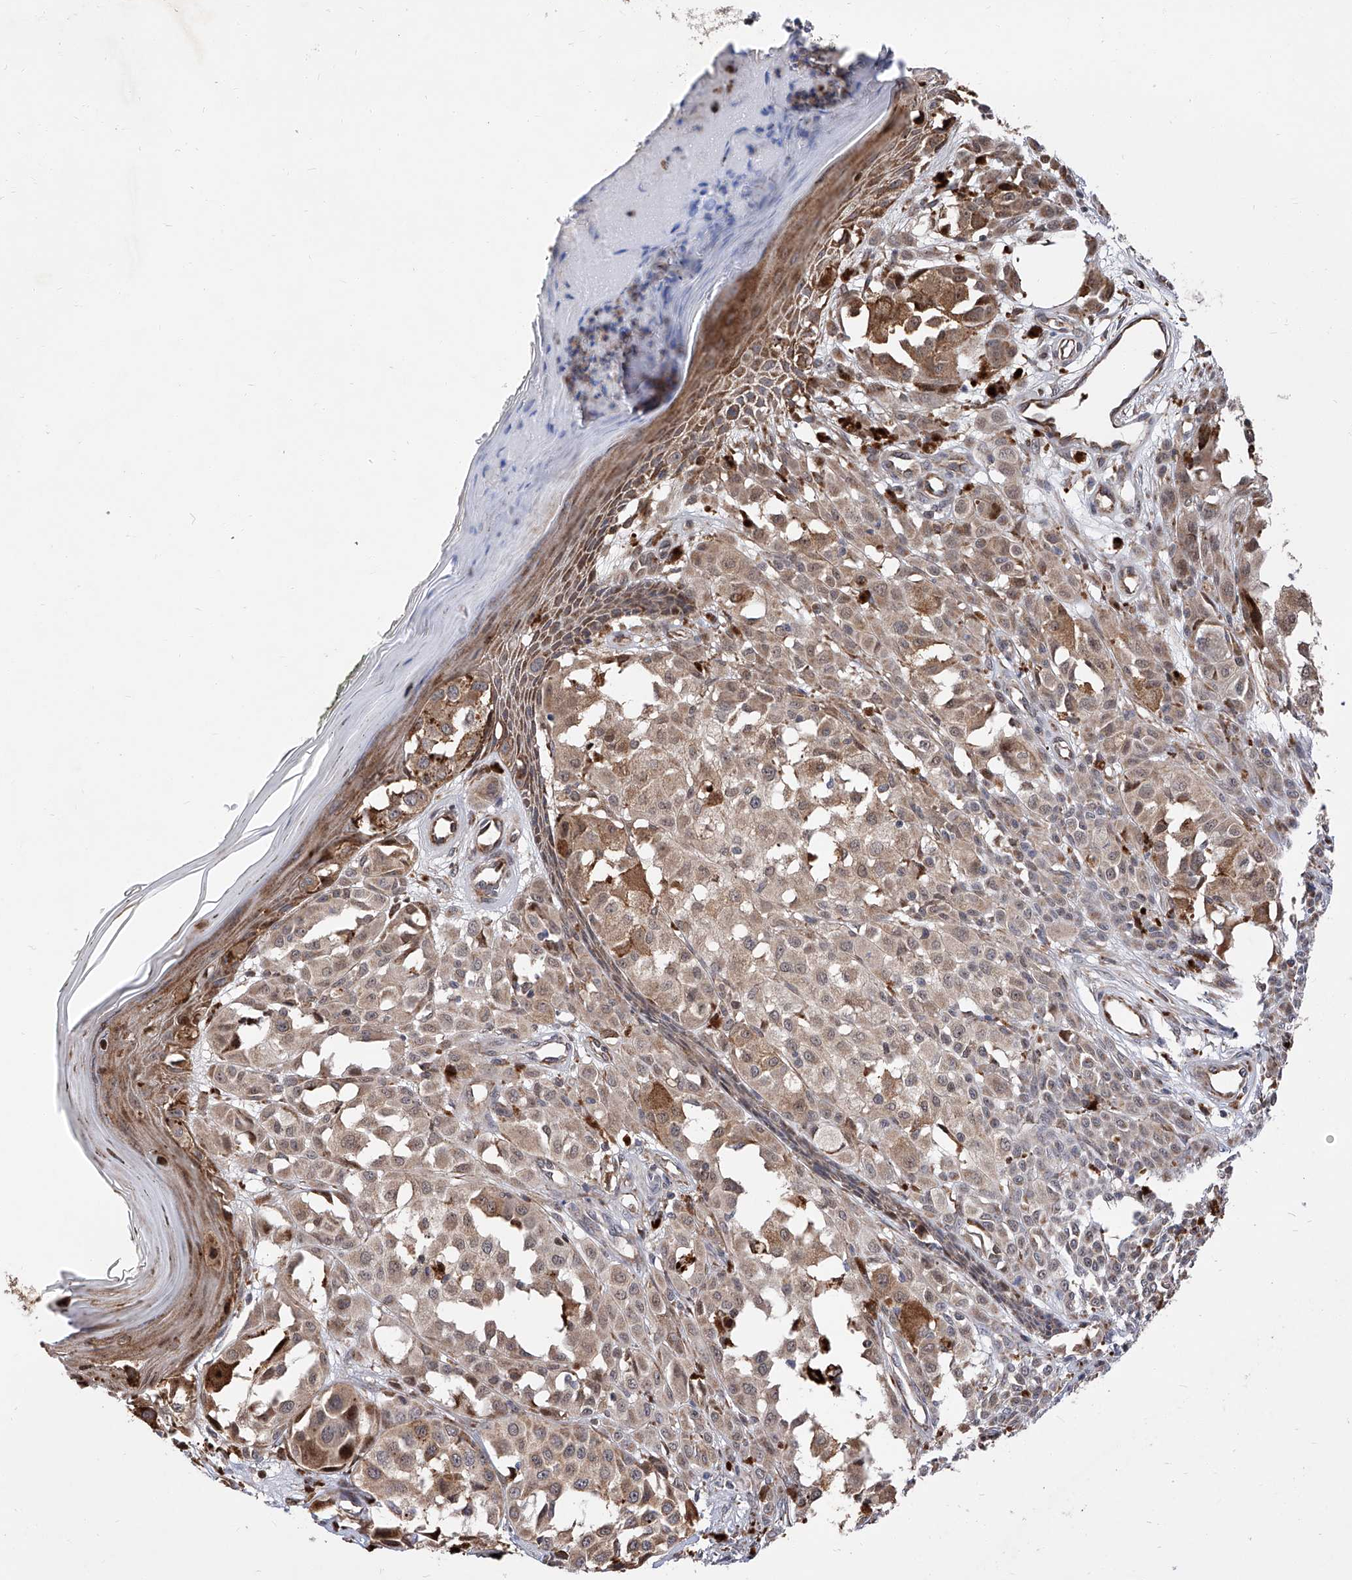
{"staining": {"intensity": "moderate", "quantity": ">75%", "location": "cytoplasmic/membranous,nuclear"}, "tissue": "melanoma", "cell_type": "Tumor cells", "image_type": "cancer", "snomed": [{"axis": "morphology", "description": "Malignant melanoma, NOS"}, {"axis": "topography", "description": "Skin of leg"}], "caption": "Brown immunohistochemical staining in malignant melanoma exhibits moderate cytoplasmic/membranous and nuclear expression in about >75% of tumor cells. Immunohistochemistry stains the protein of interest in brown and the nuclei are stained blue.", "gene": "FARP2", "patient": {"sex": "female", "age": 72}}